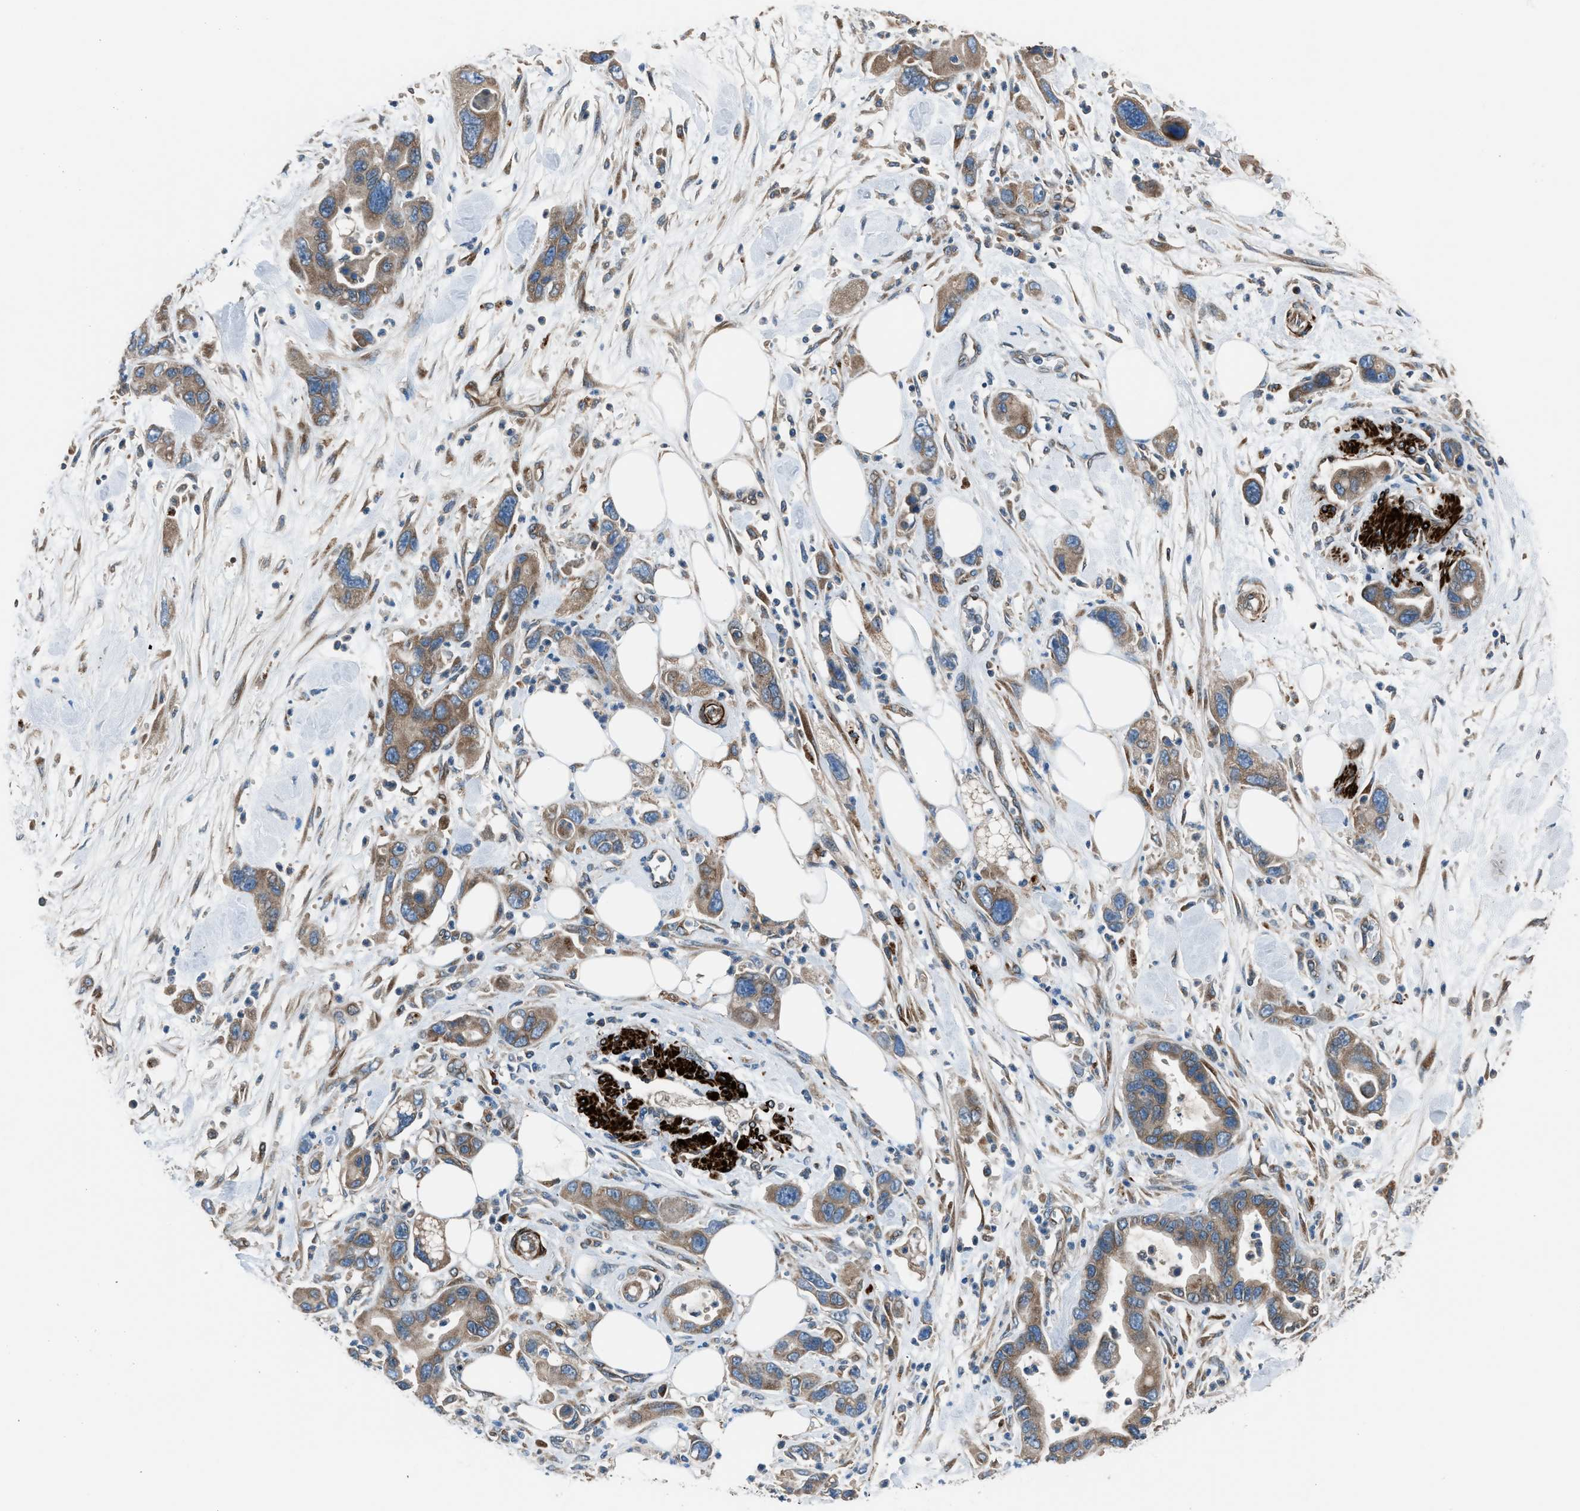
{"staining": {"intensity": "moderate", "quantity": ">75%", "location": "cytoplasmic/membranous"}, "tissue": "pancreatic cancer", "cell_type": "Tumor cells", "image_type": "cancer", "snomed": [{"axis": "morphology", "description": "Normal tissue, NOS"}, {"axis": "morphology", "description": "Adenocarcinoma, NOS"}, {"axis": "topography", "description": "Pancreas"}], "caption": "This is an image of IHC staining of adenocarcinoma (pancreatic), which shows moderate positivity in the cytoplasmic/membranous of tumor cells.", "gene": "LMBR1", "patient": {"sex": "female", "age": 71}}